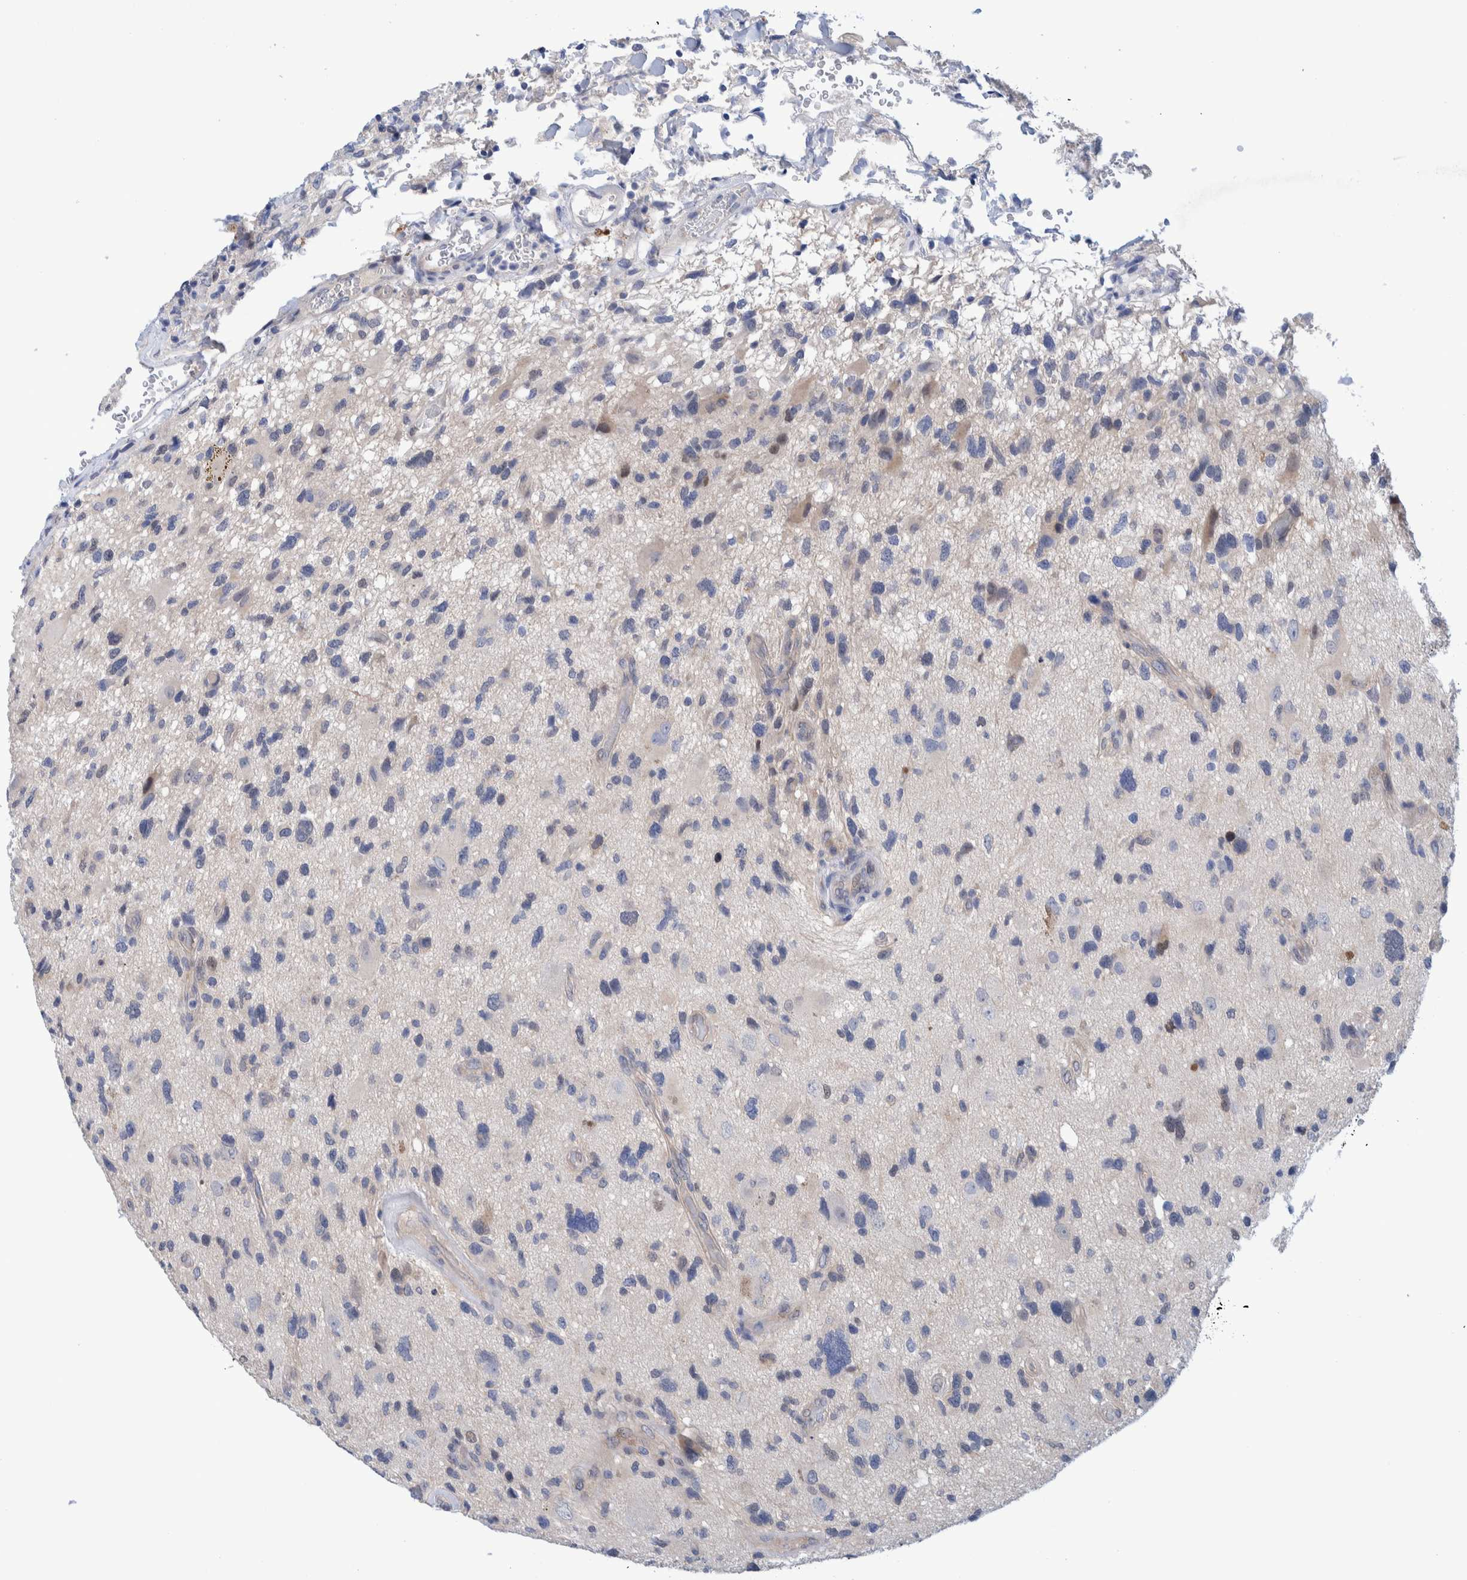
{"staining": {"intensity": "negative", "quantity": "none", "location": "none"}, "tissue": "glioma", "cell_type": "Tumor cells", "image_type": "cancer", "snomed": [{"axis": "morphology", "description": "Glioma, malignant, High grade"}, {"axis": "topography", "description": "Brain"}], "caption": "A micrograph of human malignant glioma (high-grade) is negative for staining in tumor cells.", "gene": "PFAS", "patient": {"sex": "male", "age": 33}}